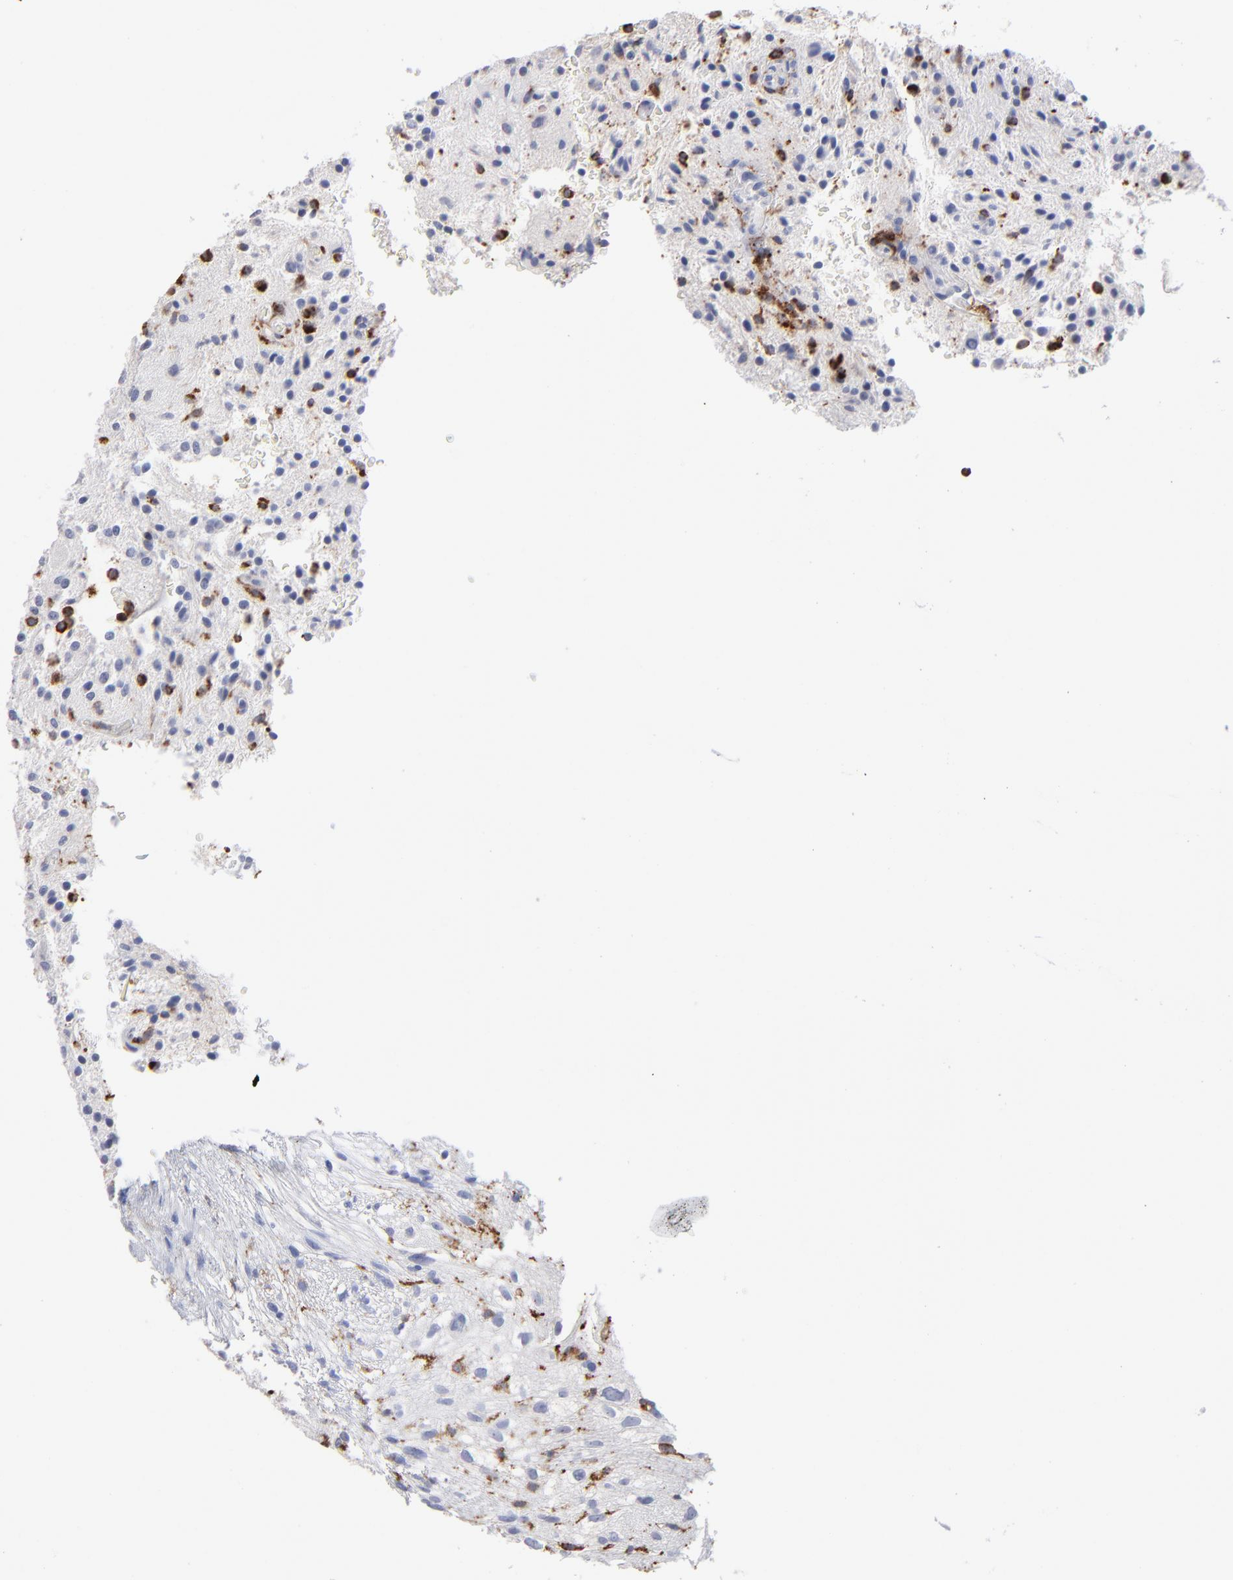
{"staining": {"intensity": "negative", "quantity": "none", "location": "none"}, "tissue": "glioma", "cell_type": "Tumor cells", "image_type": "cancer", "snomed": [{"axis": "morphology", "description": "Glioma, malignant, NOS"}, {"axis": "topography", "description": "Cerebellum"}], "caption": "Histopathology image shows no protein expression in tumor cells of glioma tissue.", "gene": "CD180", "patient": {"sex": "female", "age": 10}}